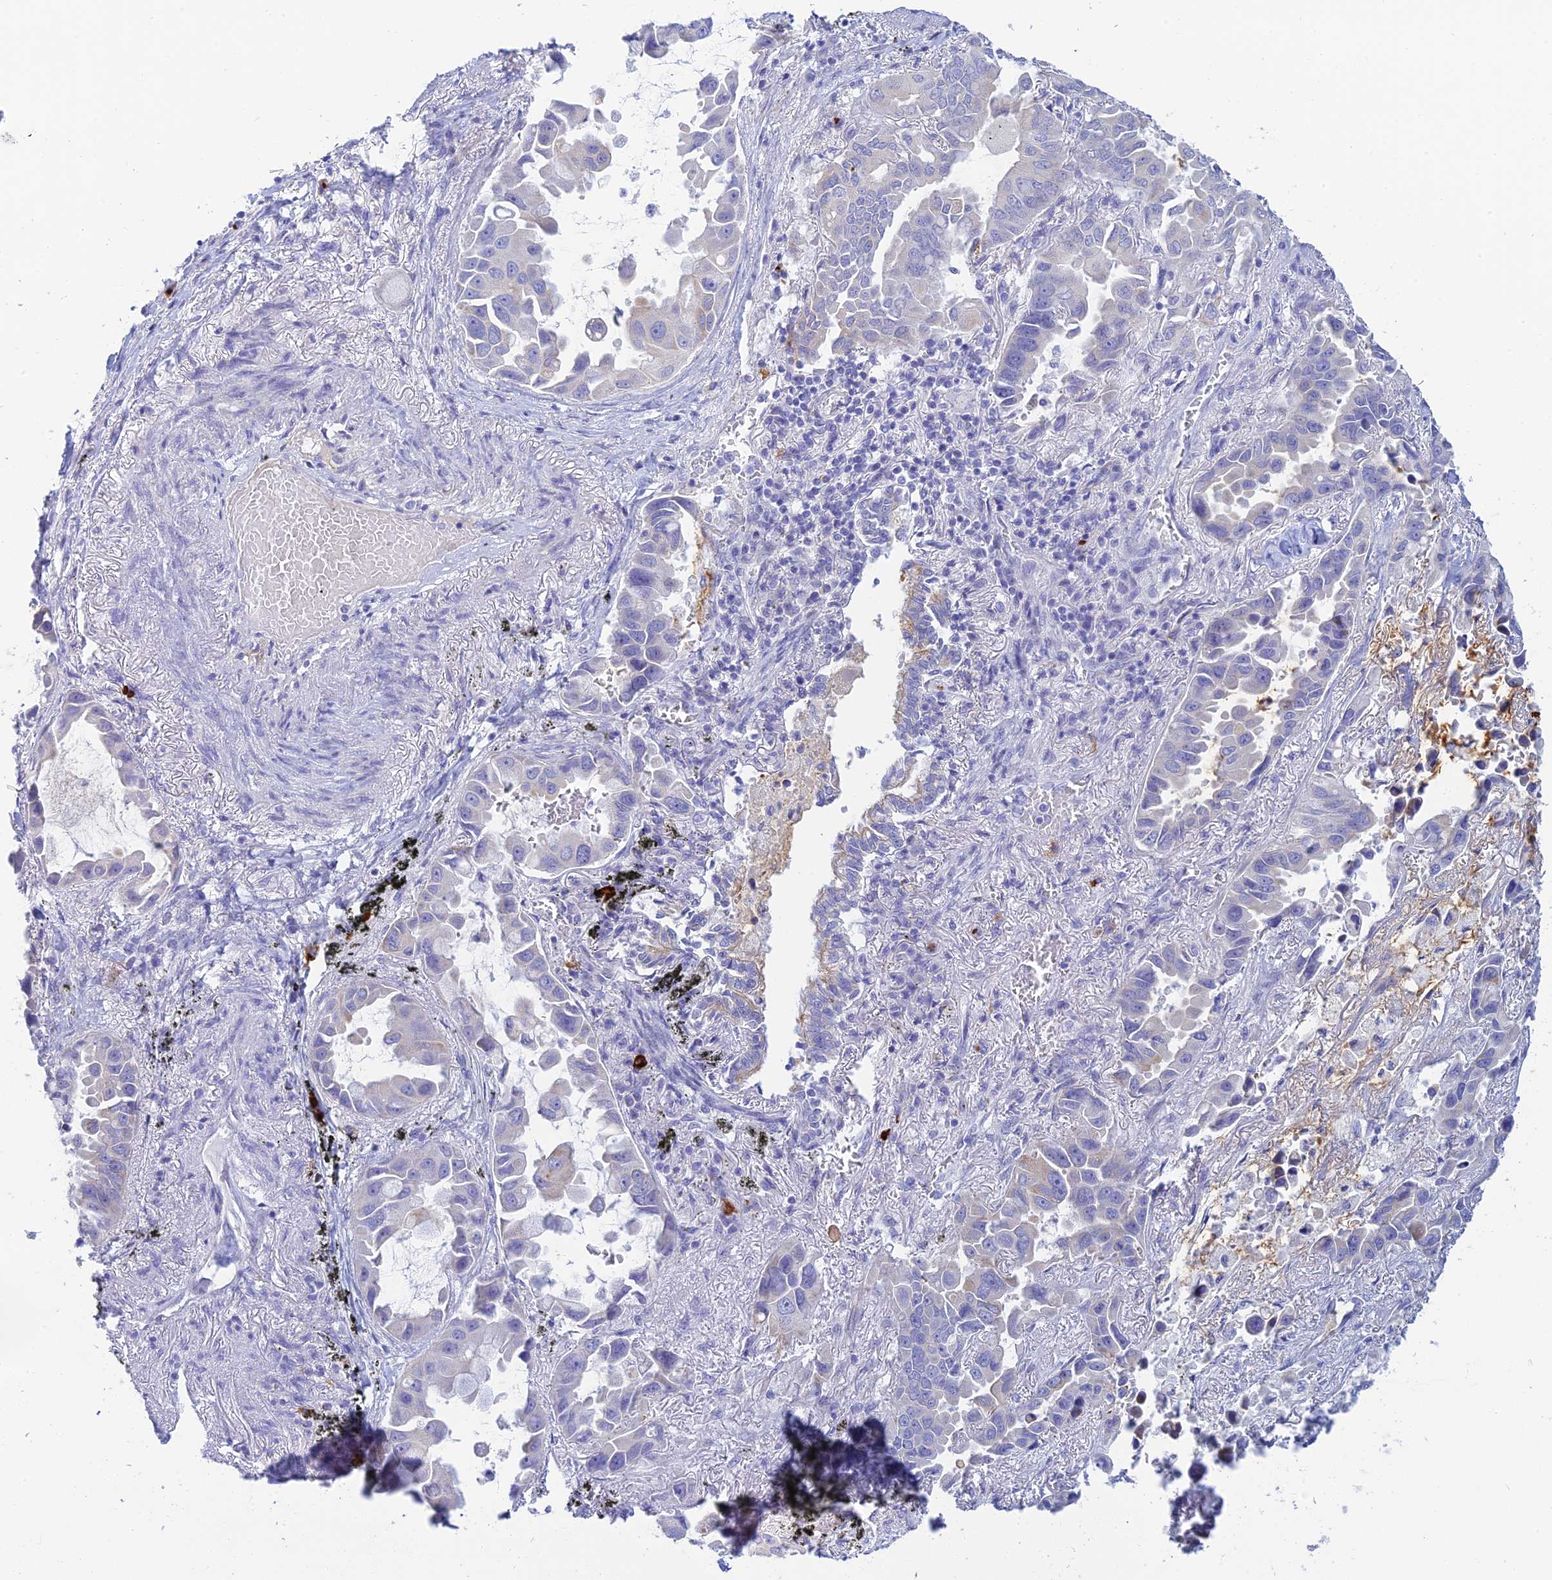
{"staining": {"intensity": "negative", "quantity": "none", "location": "none"}, "tissue": "lung cancer", "cell_type": "Tumor cells", "image_type": "cancer", "snomed": [{"axis": "morphology", "description": "Adenocarcinoma, NOS"}, {"axis": "topography", "description": "Lung"}], "caption": "Lung cancer was stained to show a protein in brown. There is no significant staining in tumor cells.", "gene": "CEP152", "patient": {"sex": "male", "age": 64}}